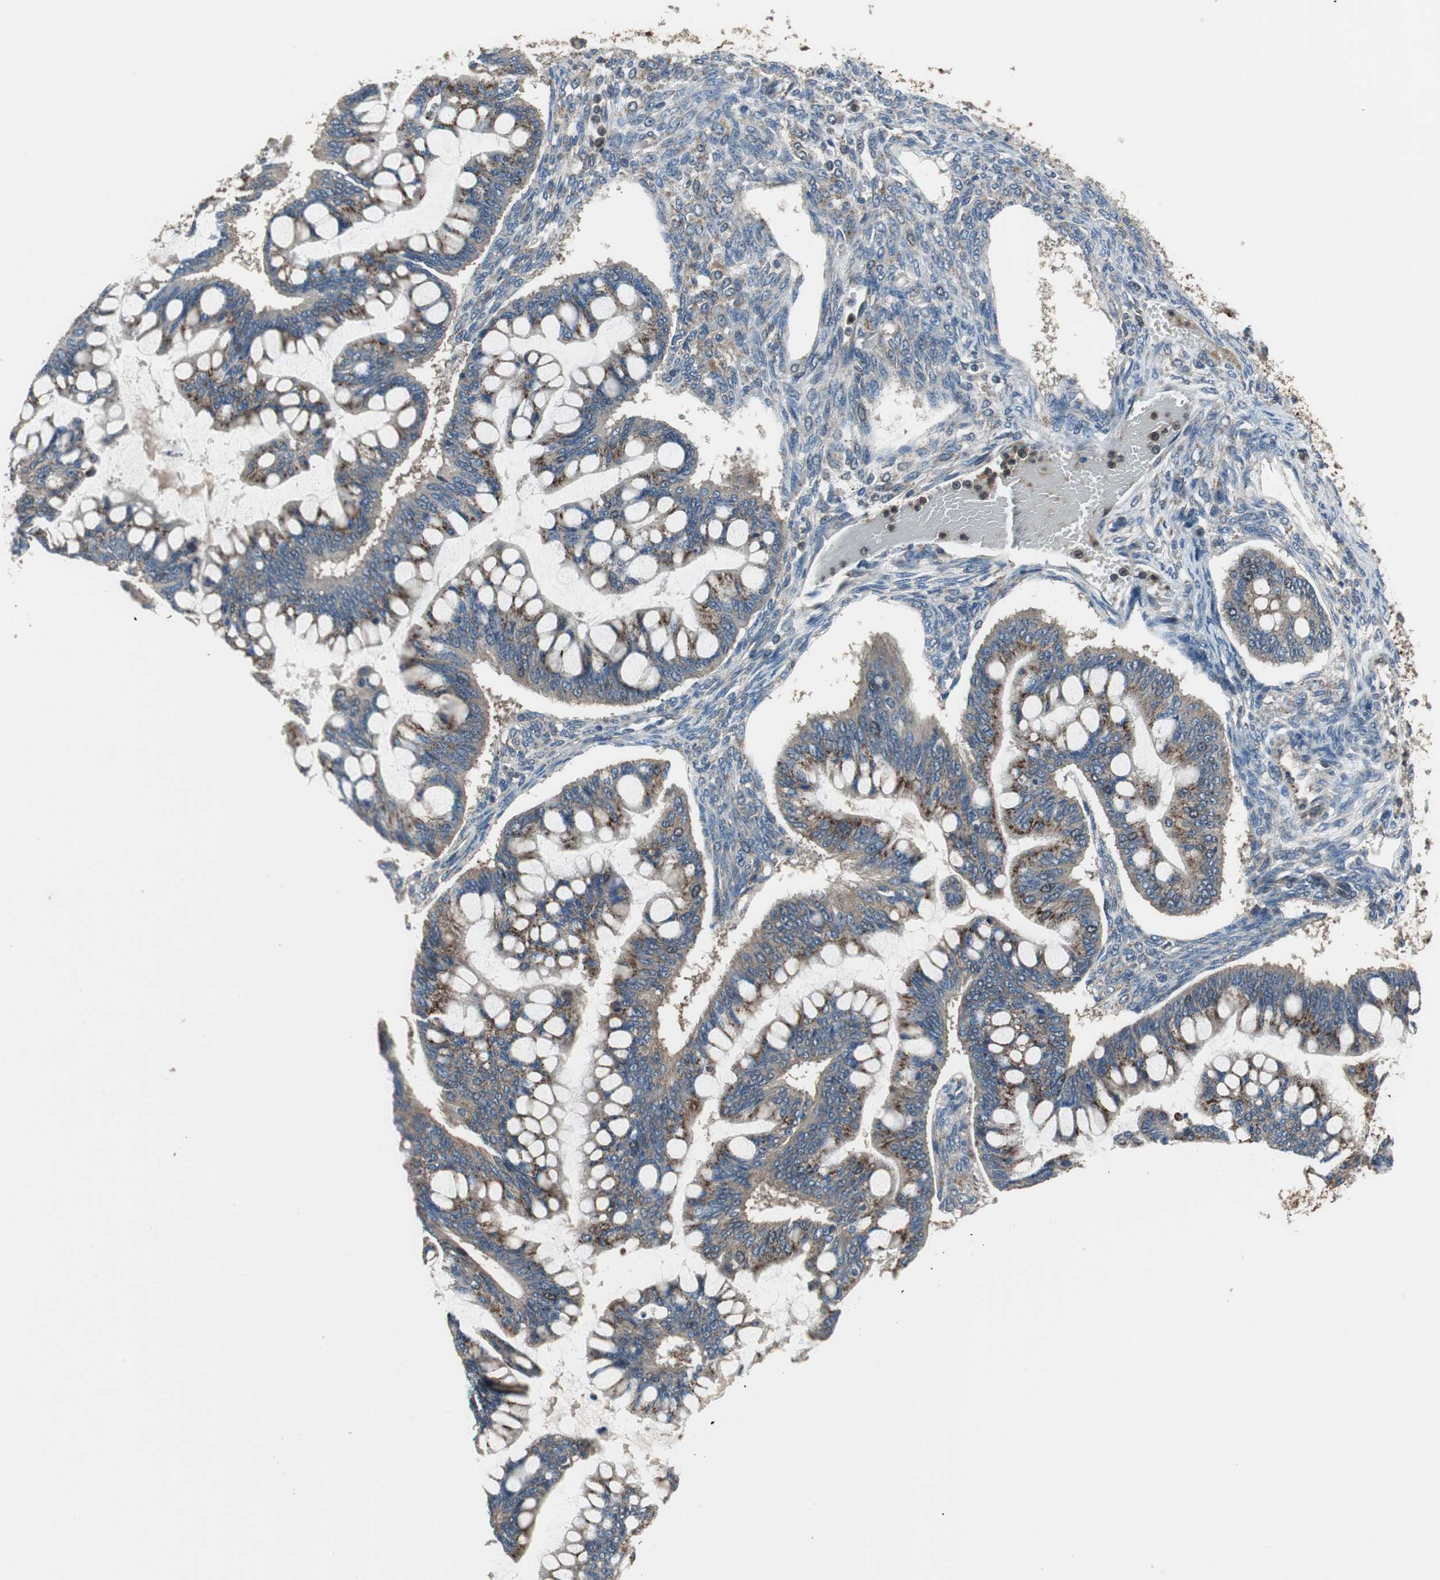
{"staining": {"intensity": "strong", "quantity": ">75%", "location": "cytoplasmic/membranous"}, "tissue": "ovarian cancer", "cell_type": "Tumor cells", "image_type": "cancer", "snomed": [{"axis": "morphology", "description": "Cystadenocarcinoma, mucinous, NOS"}, {"axis": "topography", "description": "Ovary"}], "caption": "IHC image of neoplastic tissue: mucinous cystadenocarcinoma (ovarian) stained using immunohistochemistry (IHC) demonstrates high levels of strong protein expression localized specifically in the cytoplasmic/membranous of tumor cells, appearing as a cytoplasmic/membranous brown color.", "gene": "PI4KB", "patient": {"sex": "female", "age": 73}}